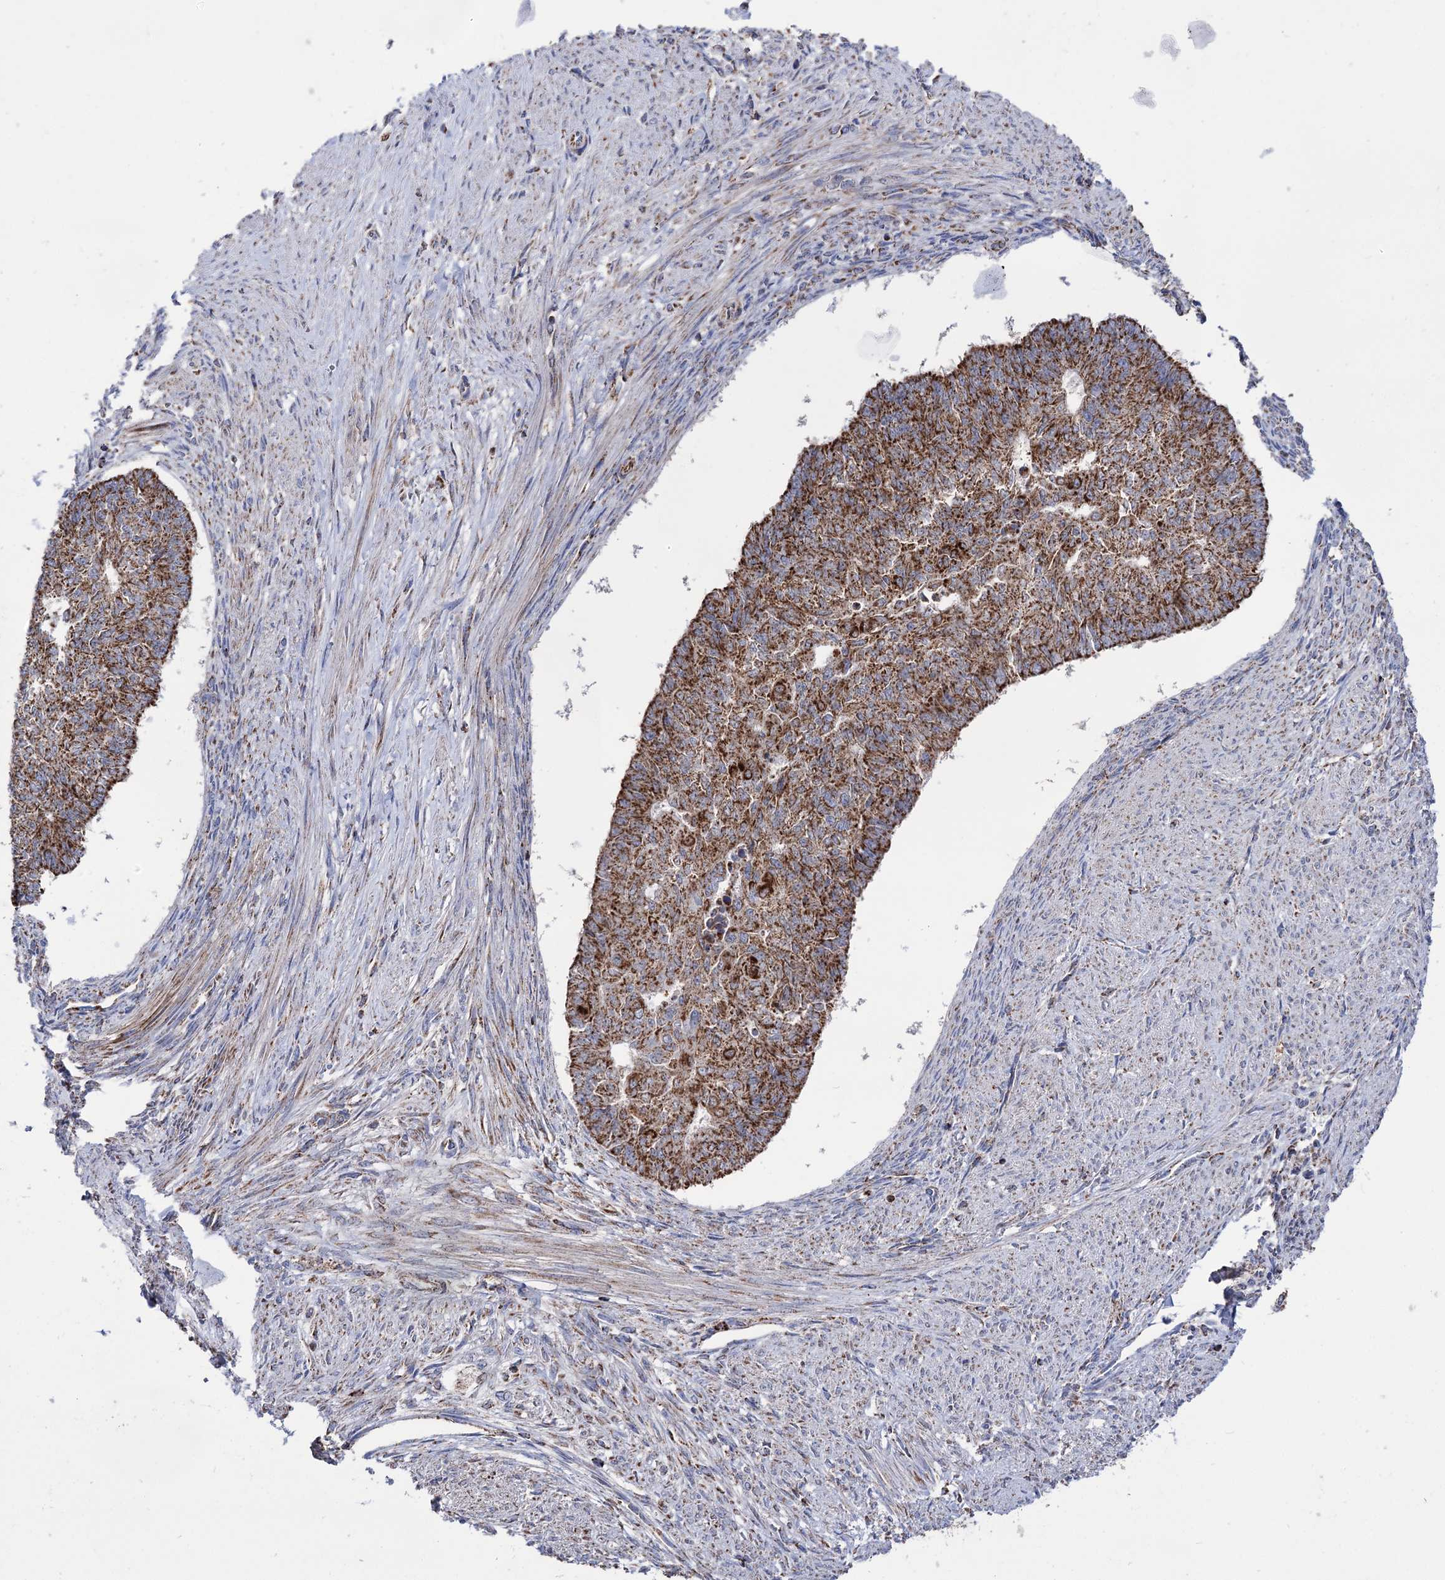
{"staining": {"intensity": "strong", "quantity": ">75%", "location": "cytoplasmic/membranous"}, "tissue": "endometrial cancer", "cell_type": "Tumor cells", "image_type": "cancer", "snomed": [{"axis": "morphology", "description": "Adenocarcinoma, NOS"}, {"axis": "topography", "description": "Endometrium"}], "caption": "A high amount of strong cytoplasmic/membranous positivity is seen in approximately >75% of tumor cells in adenocarcinoma (endometrial) tissue.", "gene": "ABHD10", "patient": {"sex": "female", "age": 32}}